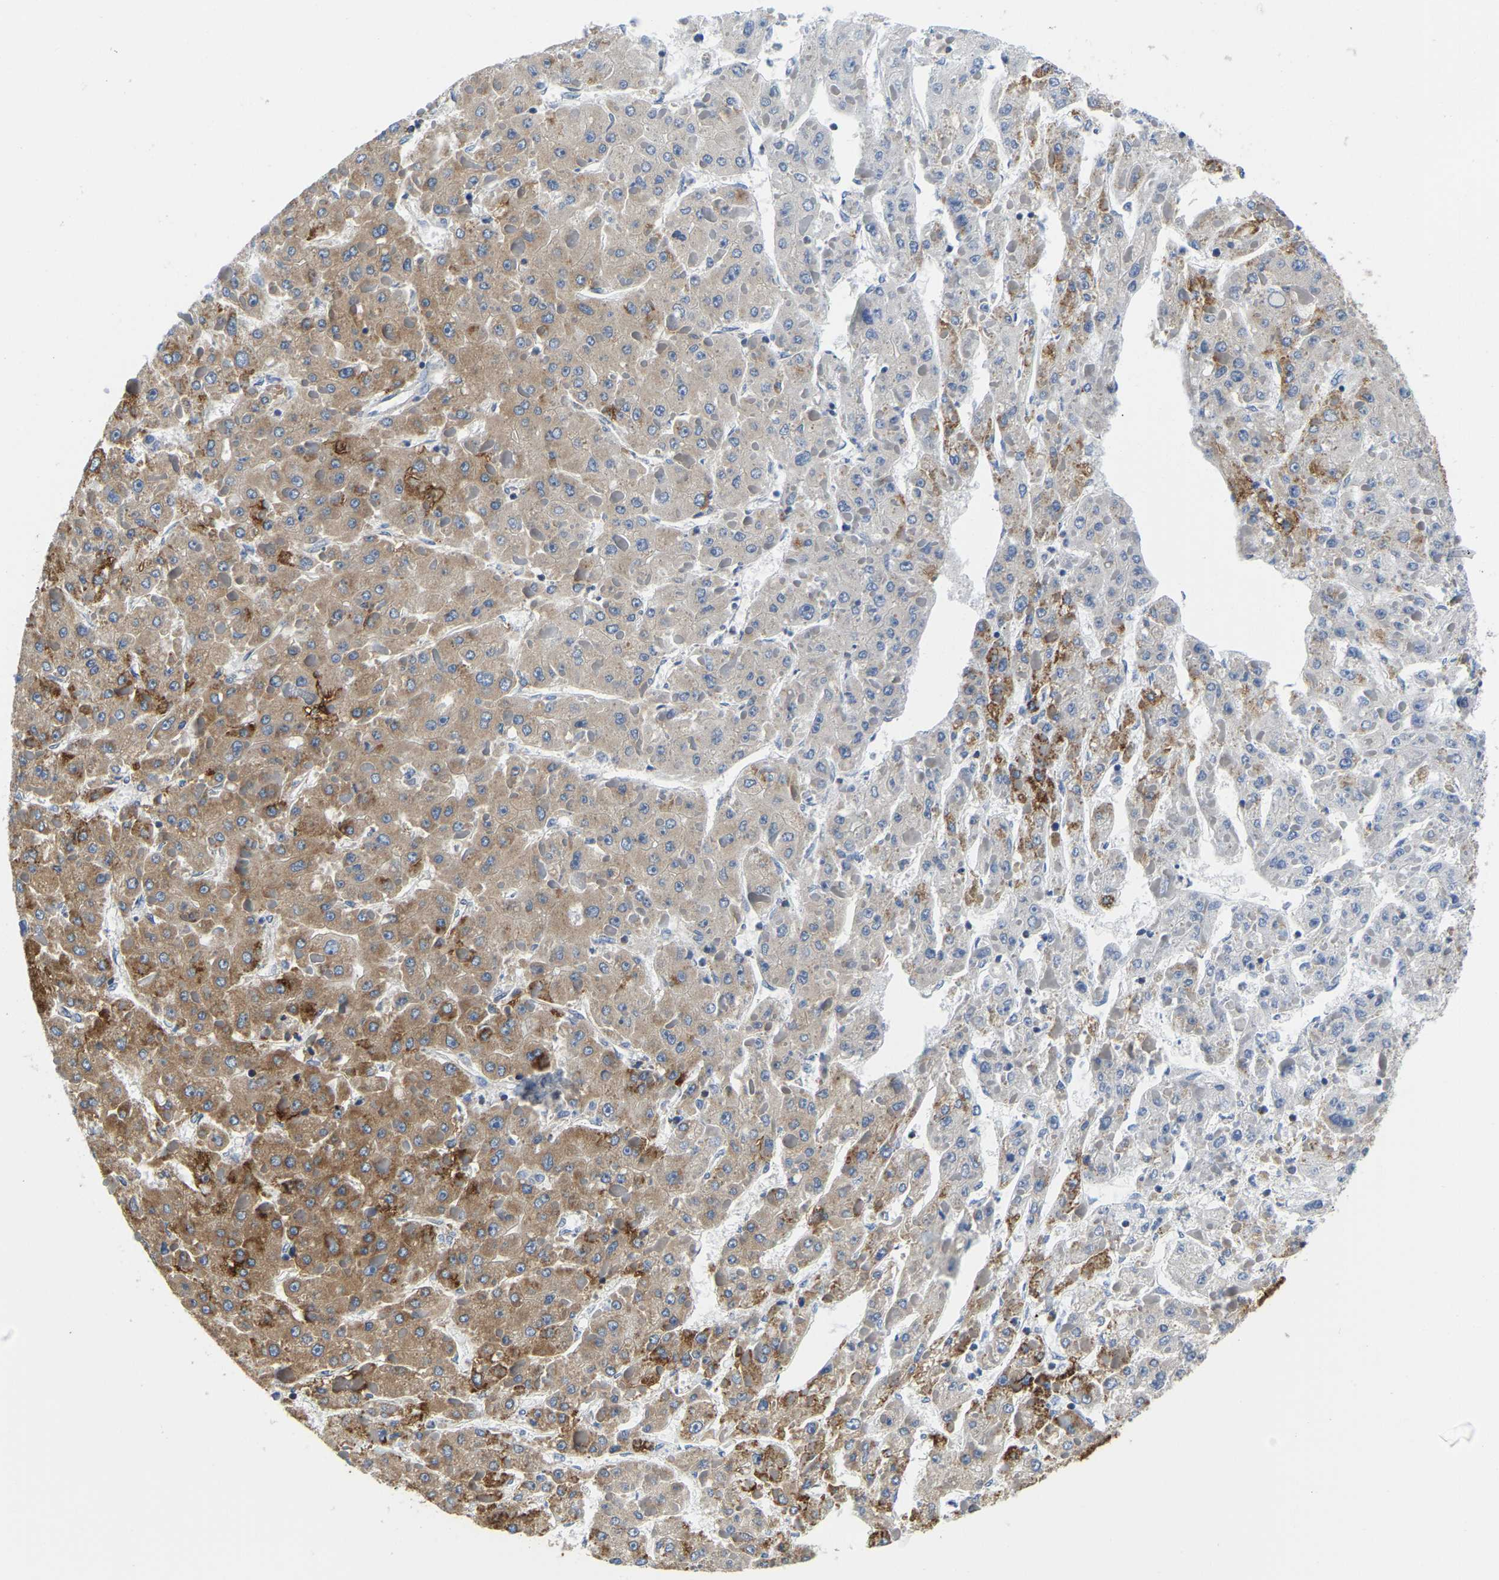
{"staining": {"intensity": "moderate", "quantity": "25%-75%", "location": "cytoplasmic/membranous"}, "tissue": "liver cancer", "cell_type": "Tumor cells", "image_type": "cancer", "snomed": [{"axis": "morphology", "description": "Carcinoma, Hepatocellular, NOS"}, {"axis": "topography", "description": "Liver"}], "caption": "Tumor cells exhibit moderate cytoplasmic/membranous positivity in about 25%-75% of cells in liver cancer.", "gene": "SFXN1", "patient": {"sex": "female", "age": 73}}